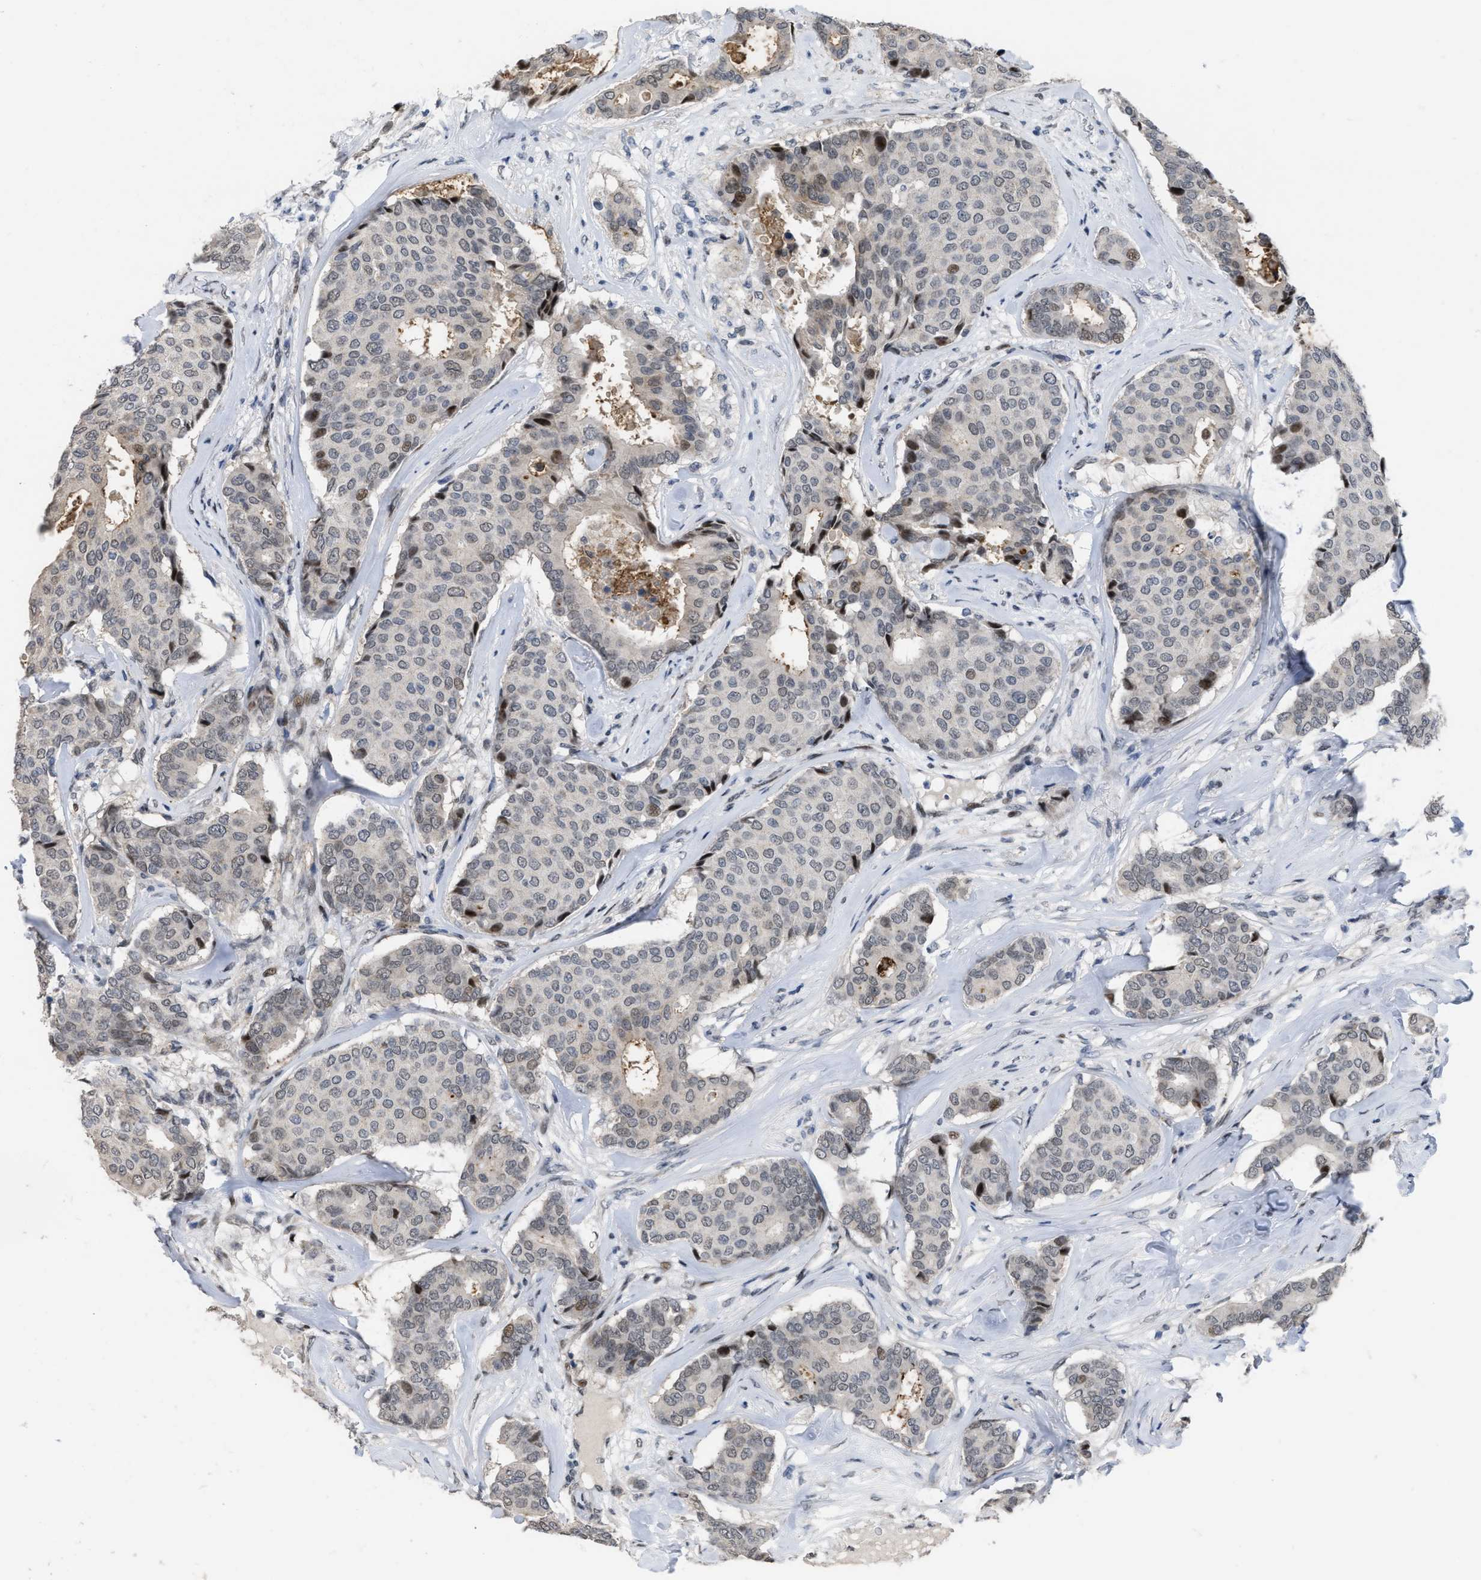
{"staining": {"intensity": "weak", "quantity": "<25%", "location": "nuclear"}, "tissue": "breast cancer", "cell_type": "Tumor cells", "image_type": "cancer", "snomed": [{"axis": "morphology", "description": "Duct carcinoma"}, {"axis": "topography", "description": "Breast"}], "caption": "An IHC image of intraductal carcinoma (breast) is shown. There is no staining in tumor cells of intraductal carcinoma (breast).", "gene": "SETDB1", "patient": {"sex": "female", "age": 75}}